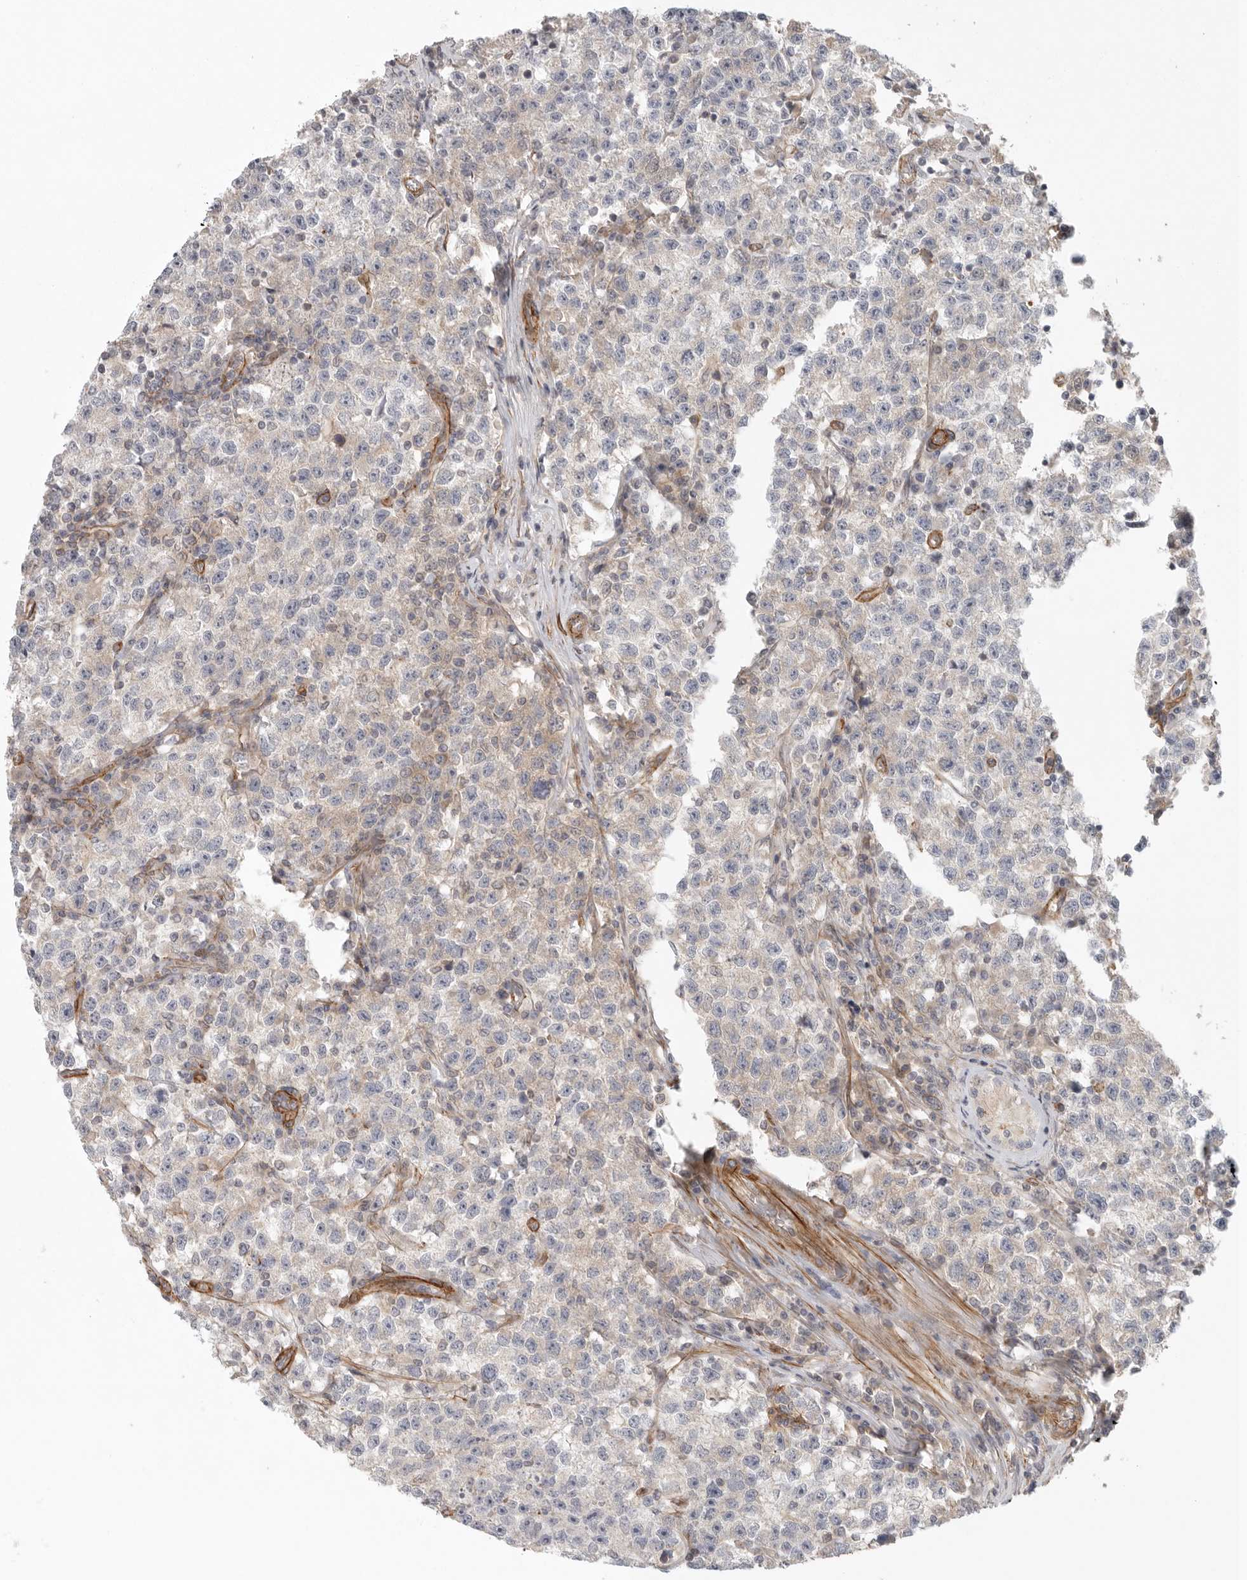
{"staining": {"intensity": "negative", "quantity": "none", "location": "none"}, "tissue": "testis cancer", "cell_type": "Tumor cells", "image_type": "cancer", "snomed": [{"axis": "morphology", "description": "Seminoma, NOS"}, {"axis": "topography", "description": "Testis"}], "caption": "This is an immunohistochemistry micrograph of human testis cancer. There is no positivity in tumor cells.", "gene": "LONRF1", "patient": {"sex": "male", "age": 22}}